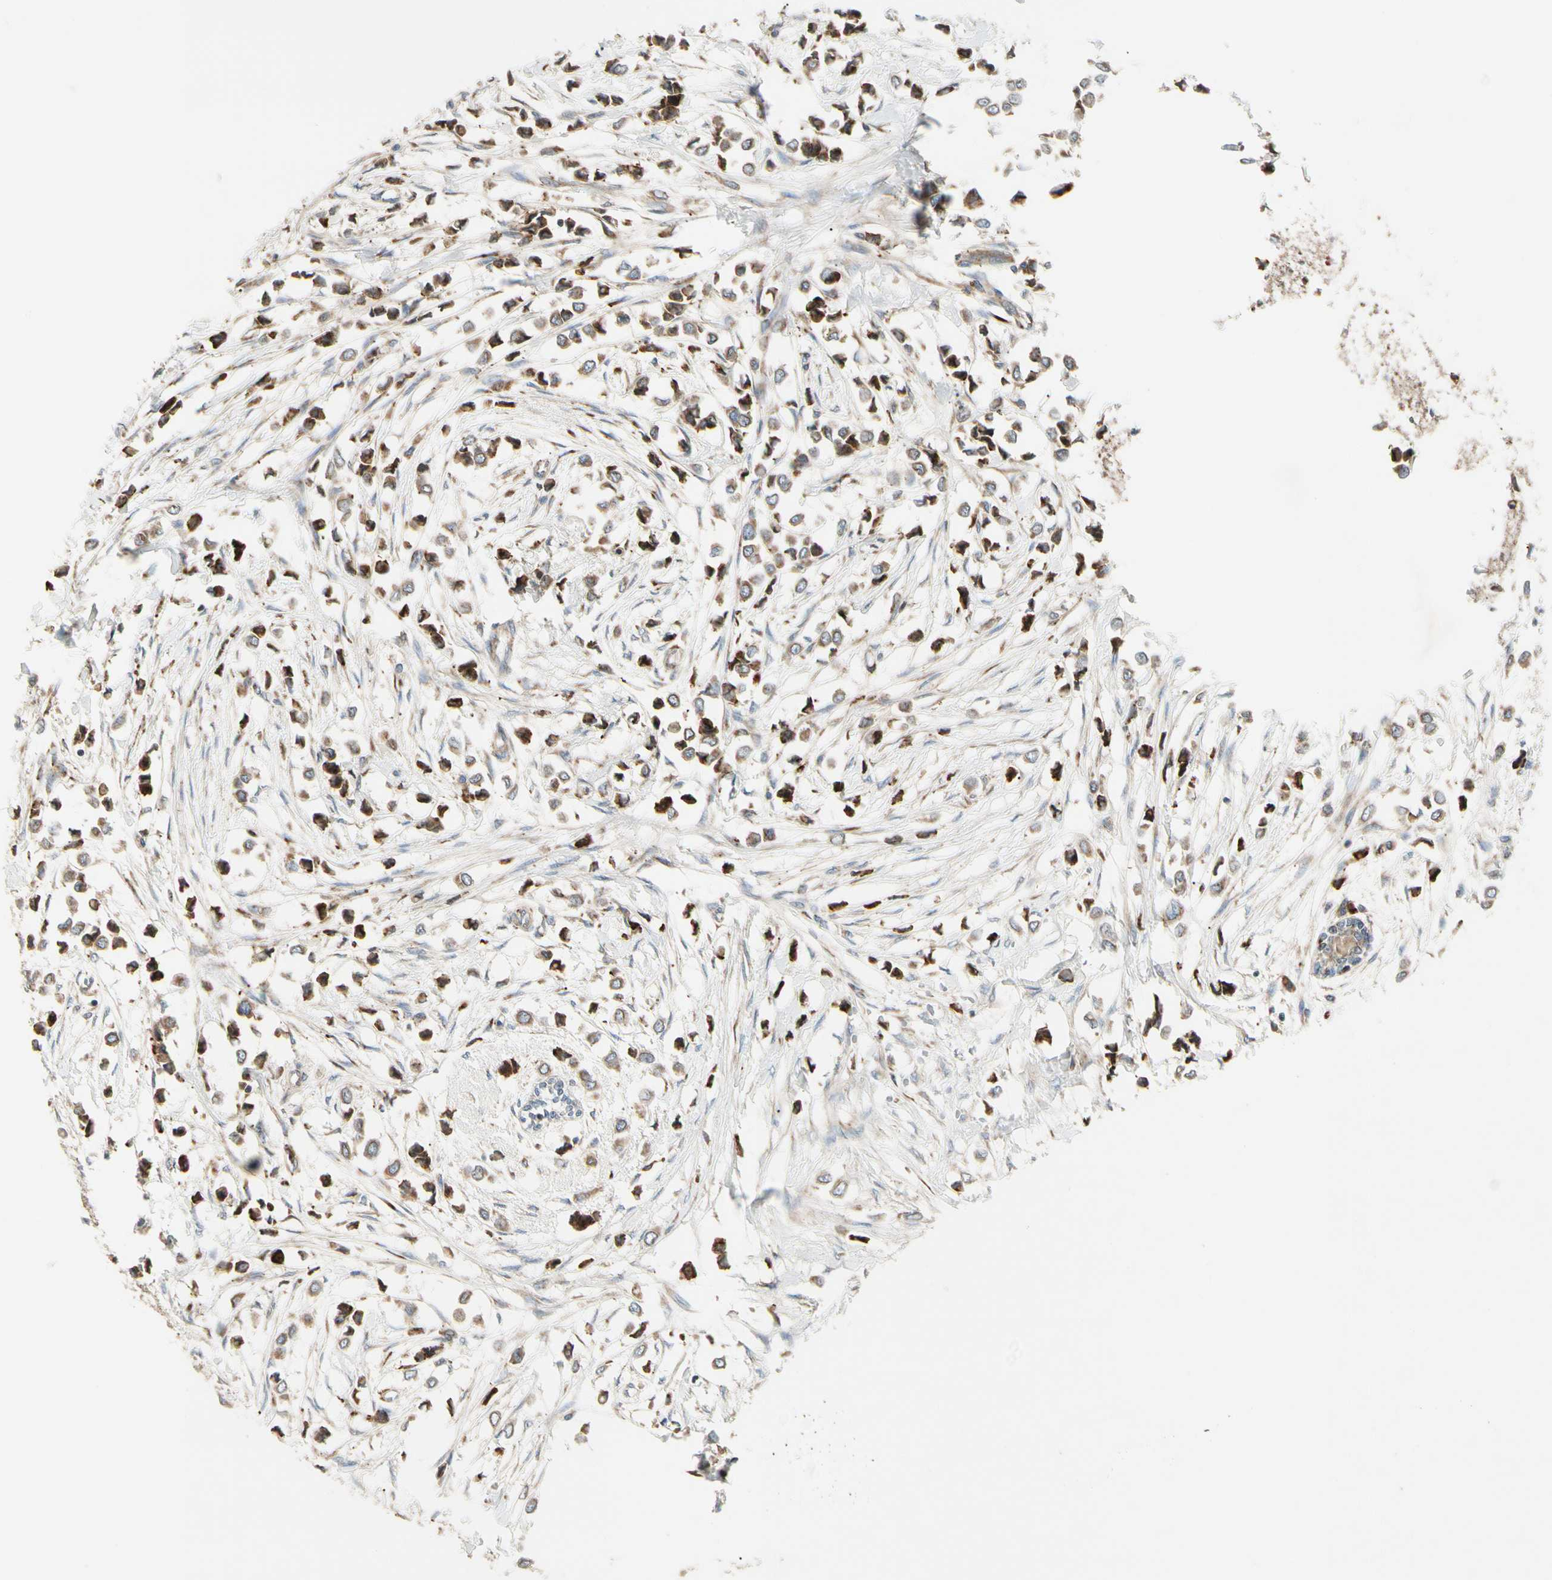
{"staining": {"intensity": "moderate", "quantity": ">75%", "location": "cytoplasmic/membranous"}, "tissue": "breast cancer", "cell_type": "Tumor cells", "image_type": "cancer", "snomed": [{"axis": "morphology", "description": "Lobular carcinoma"}, {"axis": "topography", "description": "Breast"}], "caption": "Protein expression analysis of human breast cancer reveals moderate cytoplasmic/membranous staining in approximately >75% of tumor cells. (brown staining indicates protein expression, while blue staining denotes nuclei).", "gene": "MRPL9", "patient": {"sex": "female", "age": 51}}